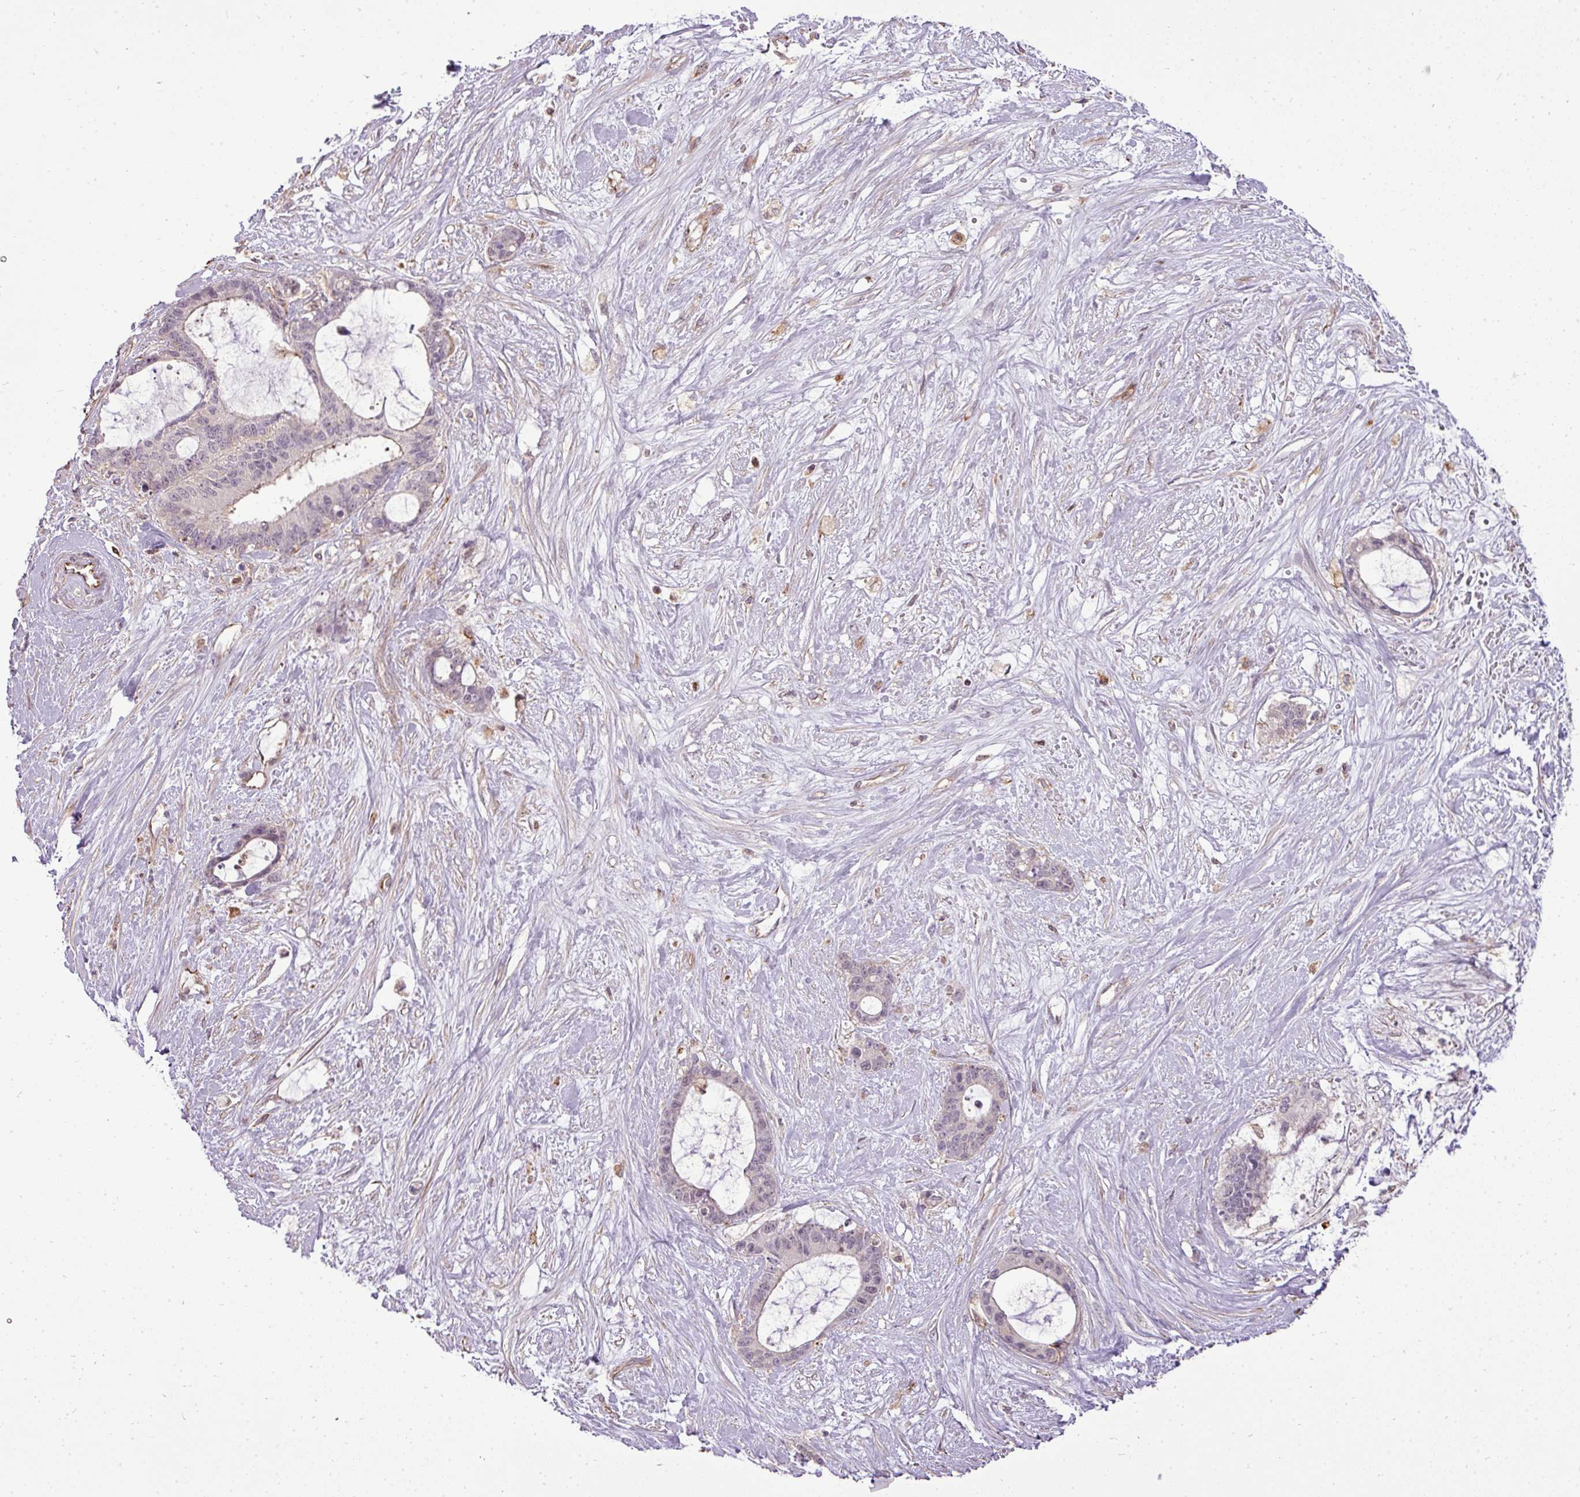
{"staining": {"intensity": "negative", "quantity": "none", "location": "none"}, "tissue": "liver cancer", "cell_type": "Tumor cells", "image_type": "cancer", "snomed": [{"axis": "morphology", "description": "Normal tissue, NOS"}, {"axis": "morphology", "description": "Cholangiocarcinoma"}, {"axis": "topography", "description": "Liver"}, {"axis": "topography", "description": "Peripheral nerve tissue"}], "caption": "Tumor cells show no significant expression in cholangiocarcinoma (liver). (Stains: DAB immunohistochemistry (IHC) with hematoxylin counter stain, Microscopy: brightfield microscopy at high magnification).", "gene": "PDRG1", "patient": {"sex": "female", "age": 73}}